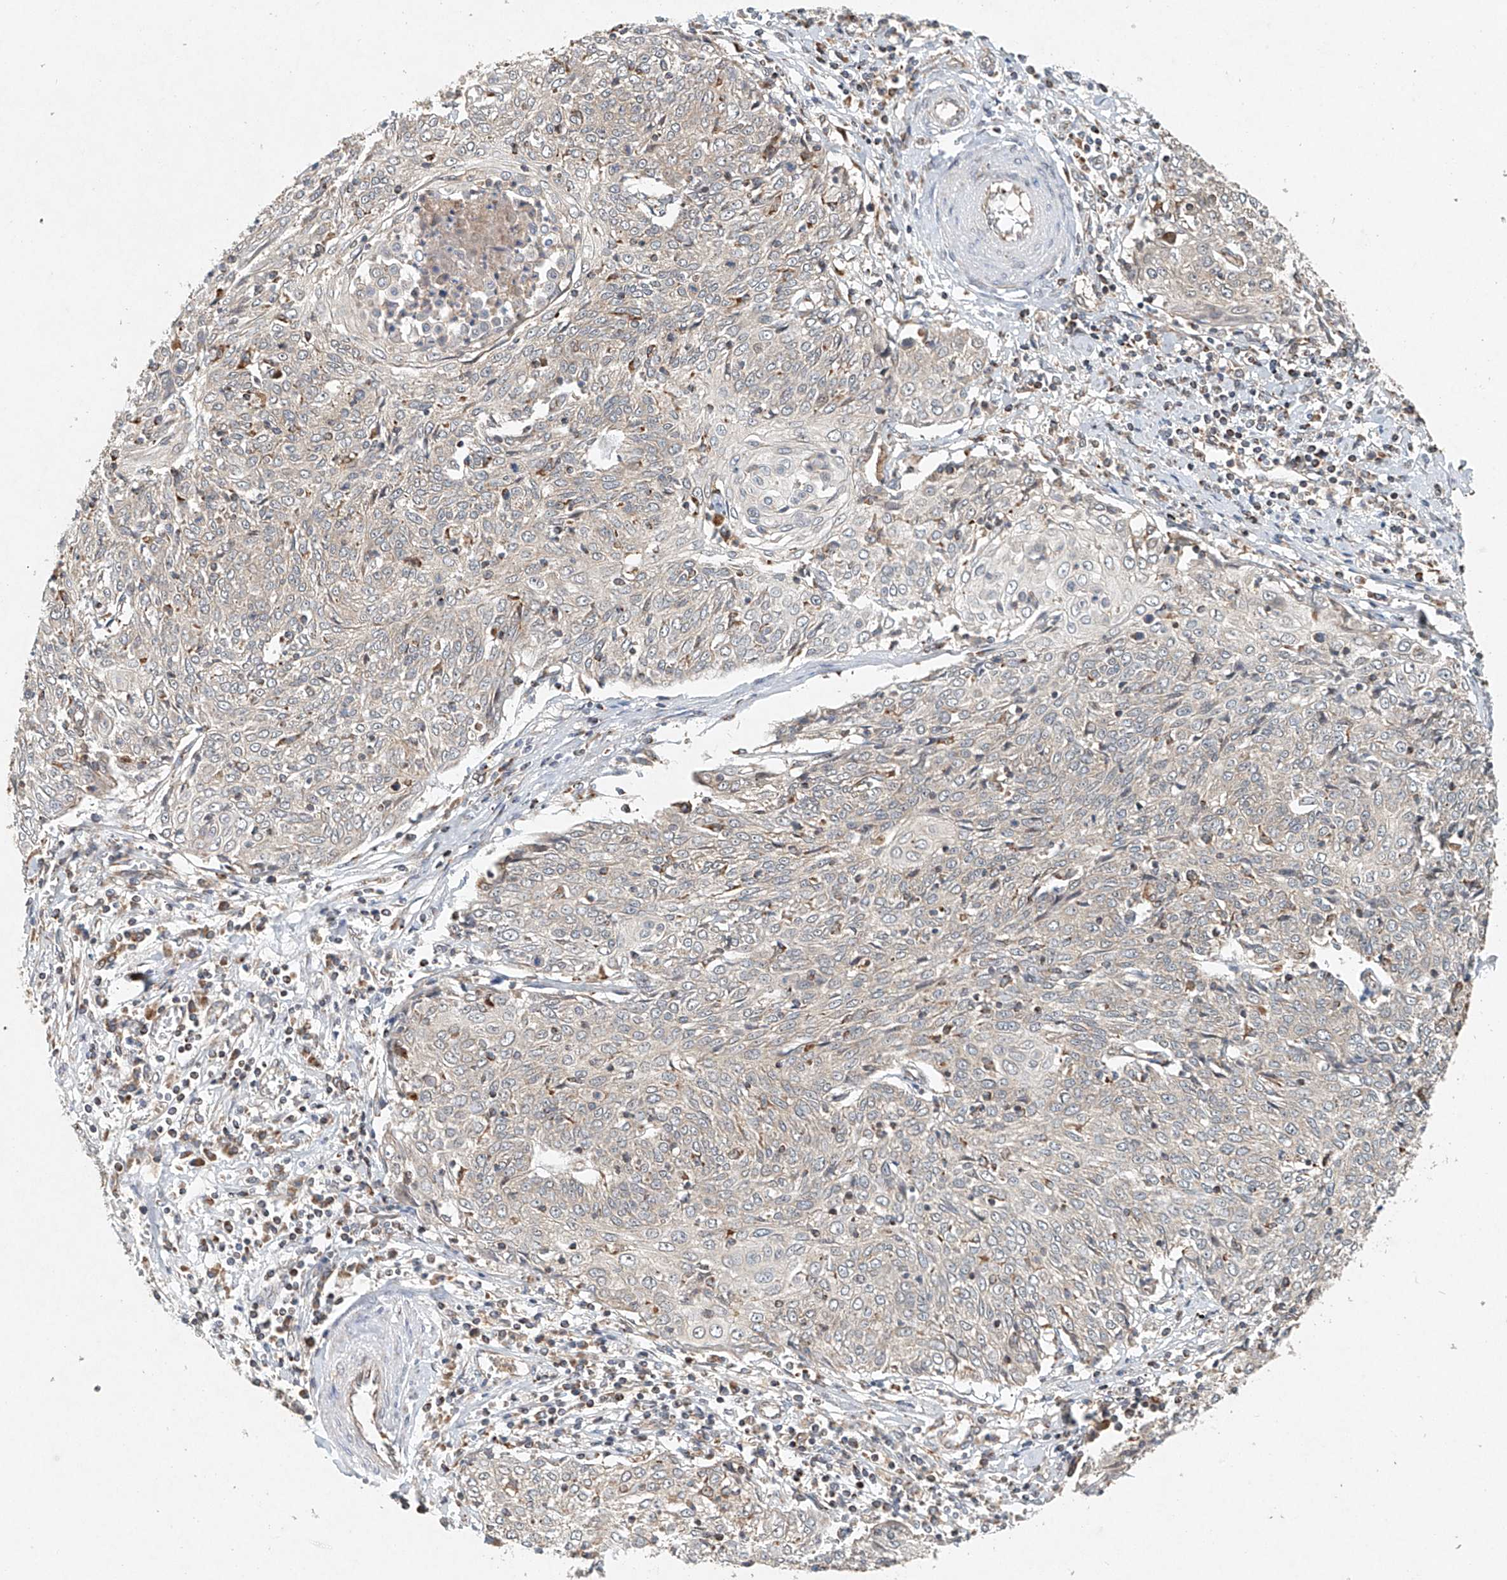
{"staining": {"intensity": "negative", "quantity": "none", "location": "none"}, "tissue": "cervical cancer", "cell_type": "Tumor cells", "image_type": "cancer", "snomed": [{"axis": "morphology", "description": "Squamous cell carcinoma, NOS"}, {"axis": "topography", "description": "Cervix"}], "caption": "This is an IHC image of cervical squamous cell carcinoma. There is no staining in tumor cells.", "gene": "DCAF11", "patient": {"sex": "female", "age": 48}}